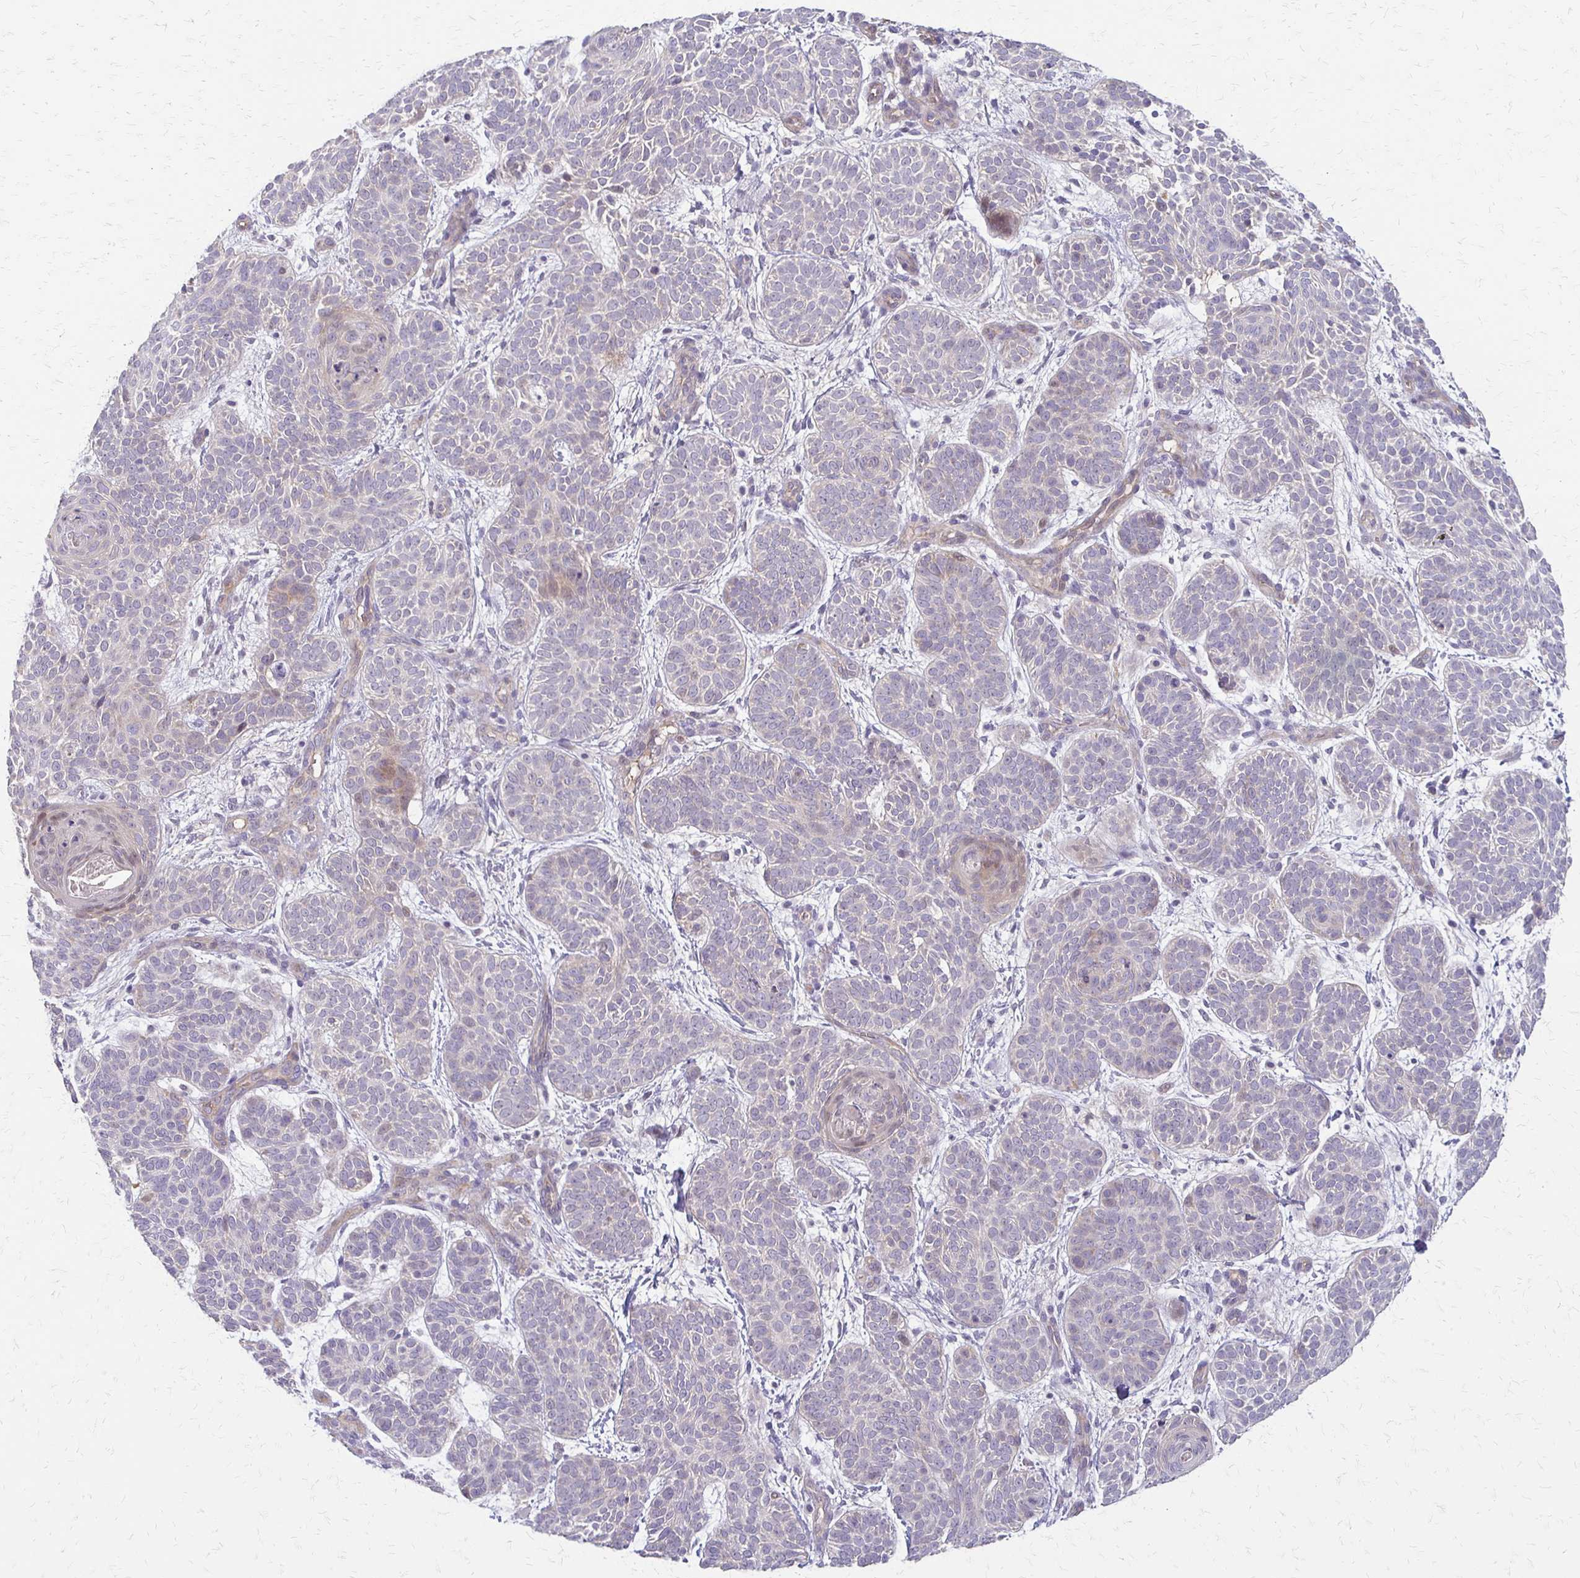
{"staining": {"intensity": "negative", "quantity": "none", "location": "none"}, "tissue": "skin cancer", "cell_type": "Tumor cells", "image_type": "cancer", "snomed": [{"axis": "morphology", "description": "Basal cell carcinoma"}, {"axis": "topography", "description": "Skin"}], "caption": "Tumor cells show no significant expression in skin cancer.", "gene": "CFL2", "patient": {"sex": "female", "age": 82}}